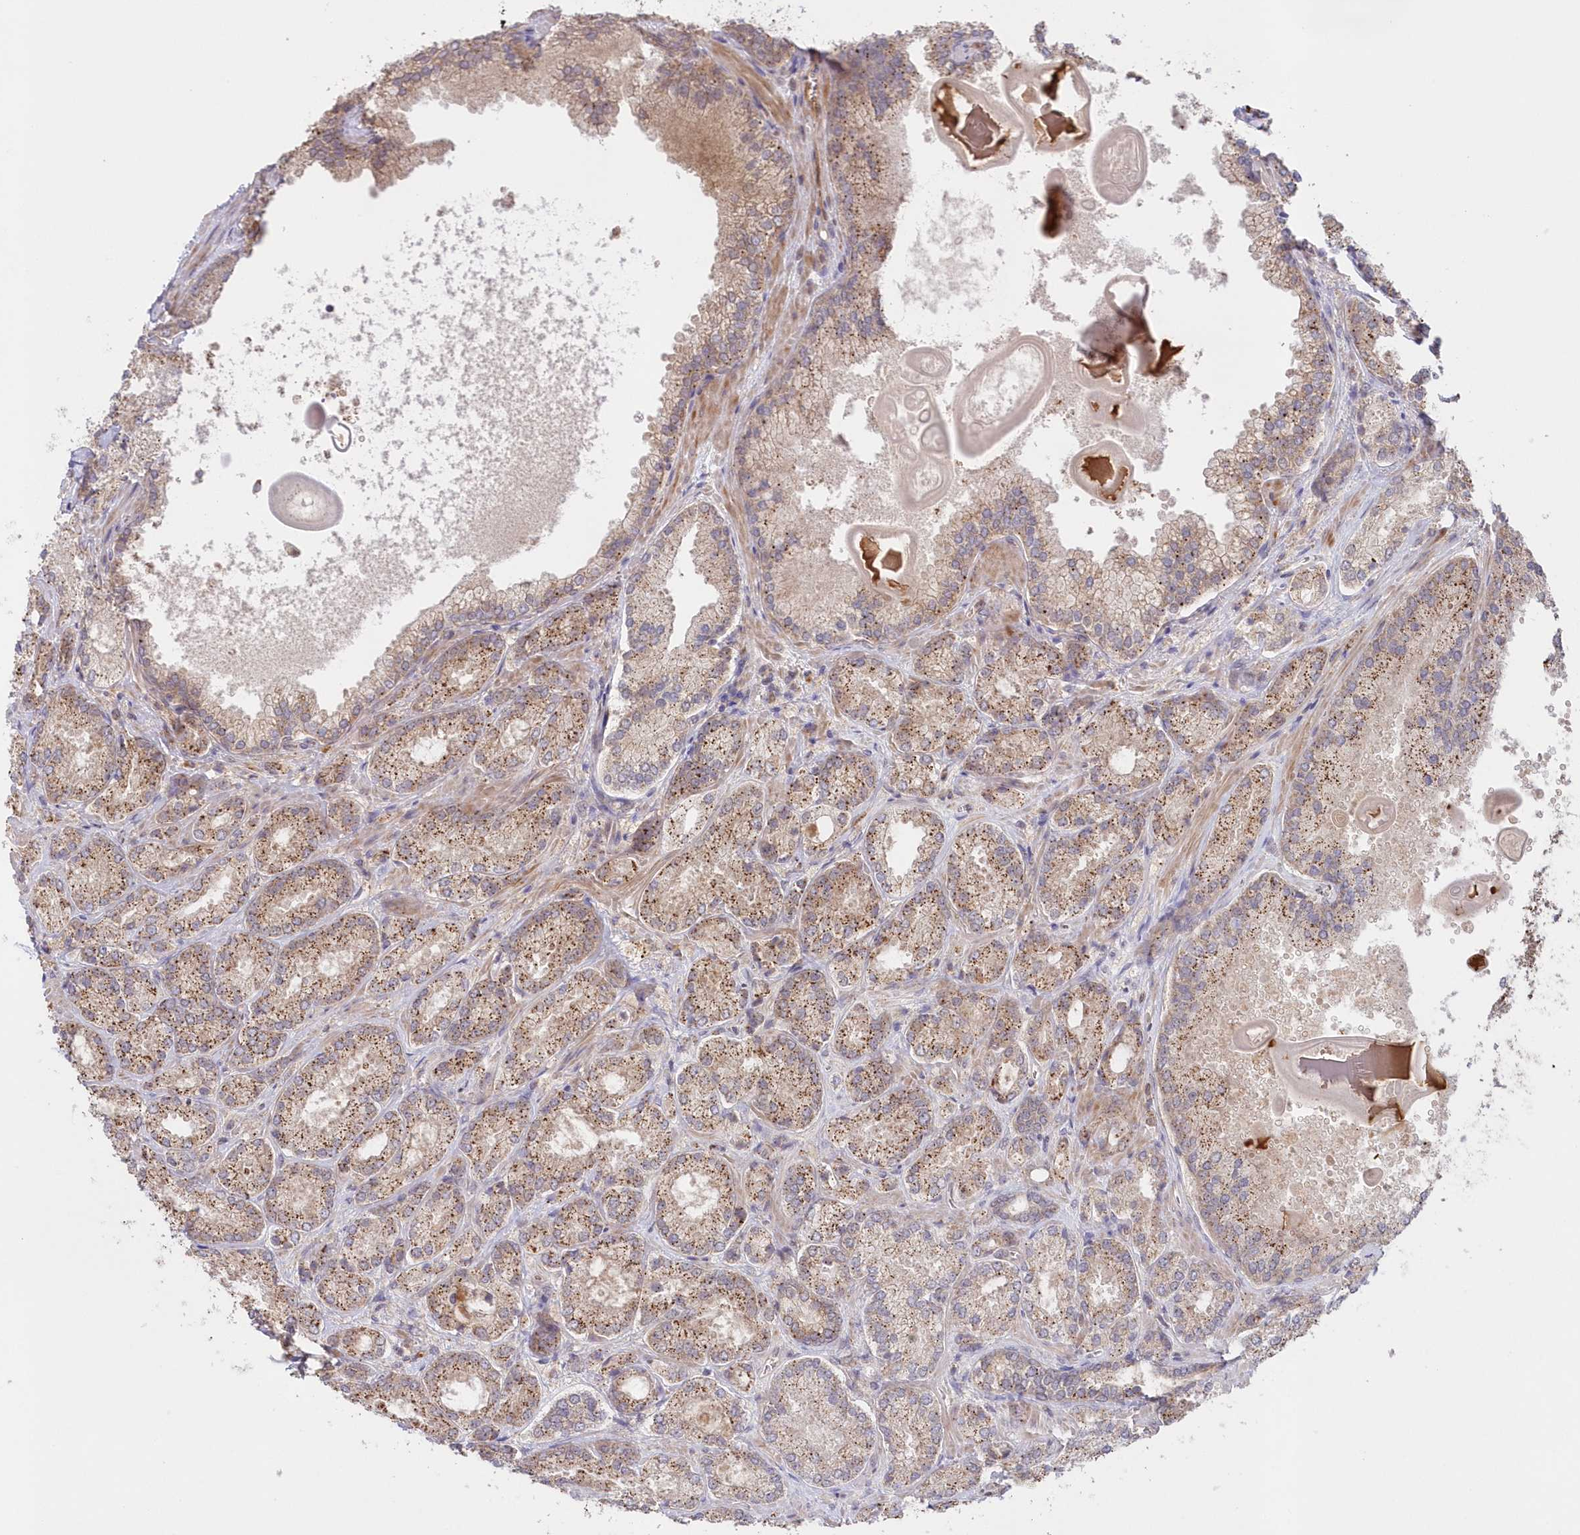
{"staining": {"intensity": "moderate", "quantity": ">75%", "location": "cytoplasmic/membranous"}, "tissue": "prostate cancer", "cell_type": "Tumor cells", "image_type": "cancer", "snomed": [{"axis": "morphology", "description": "Adenocarcinoma, Low grade"}, {"axis": "topography", "description": "Prostate"}], "caption": "IHC (DAB) staining of human low-grade adenocarcinoma (prostate) demonstrates moderate cytoplasmic/membranous protein positivity in about >75% of tumor cells.", "gene": "GBE1", "patient": {"sex": "male", "age": 74}}